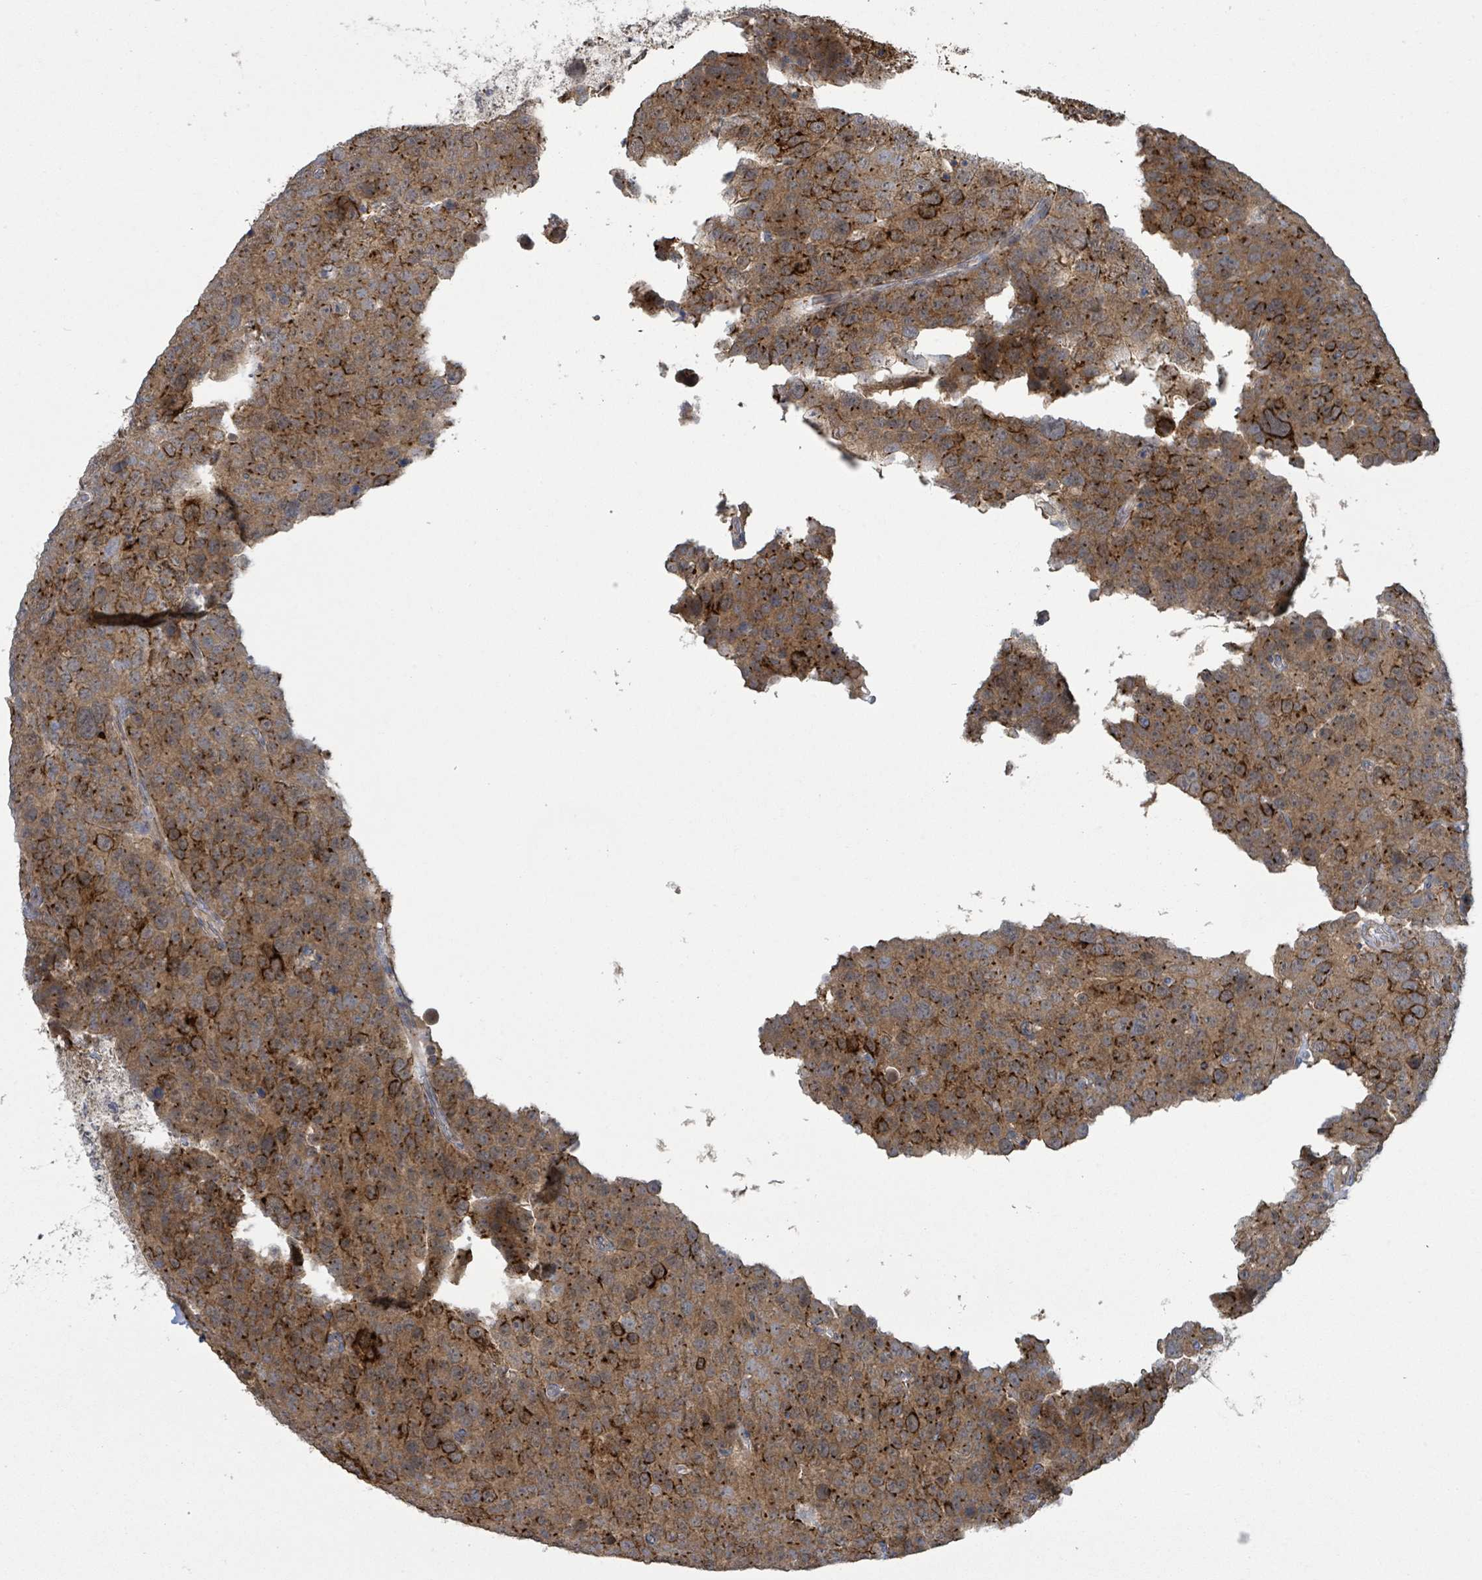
{"staining": {"intensity": "strong", "quantity": ">75%", "location": "cytoplasmic/membranous"}, "tissue": "testis cancer", "cell_type": "Tumor cells", "image_type": "cancer", "snomed": [{"axis": "morphology", "description": "Seminoma, NOS"}, {"axis": "topography", "description": "Testis"}], "caption": "Immunohistochemical staining of testis cancer reveals strong cytoplasmic/membranous protein staining in approximately >75% of tumor cells. (IHC, brightfield microscopy, high magnification).", "gene": "CCDC121", "patient": {"sex": "male", "age": 71}}